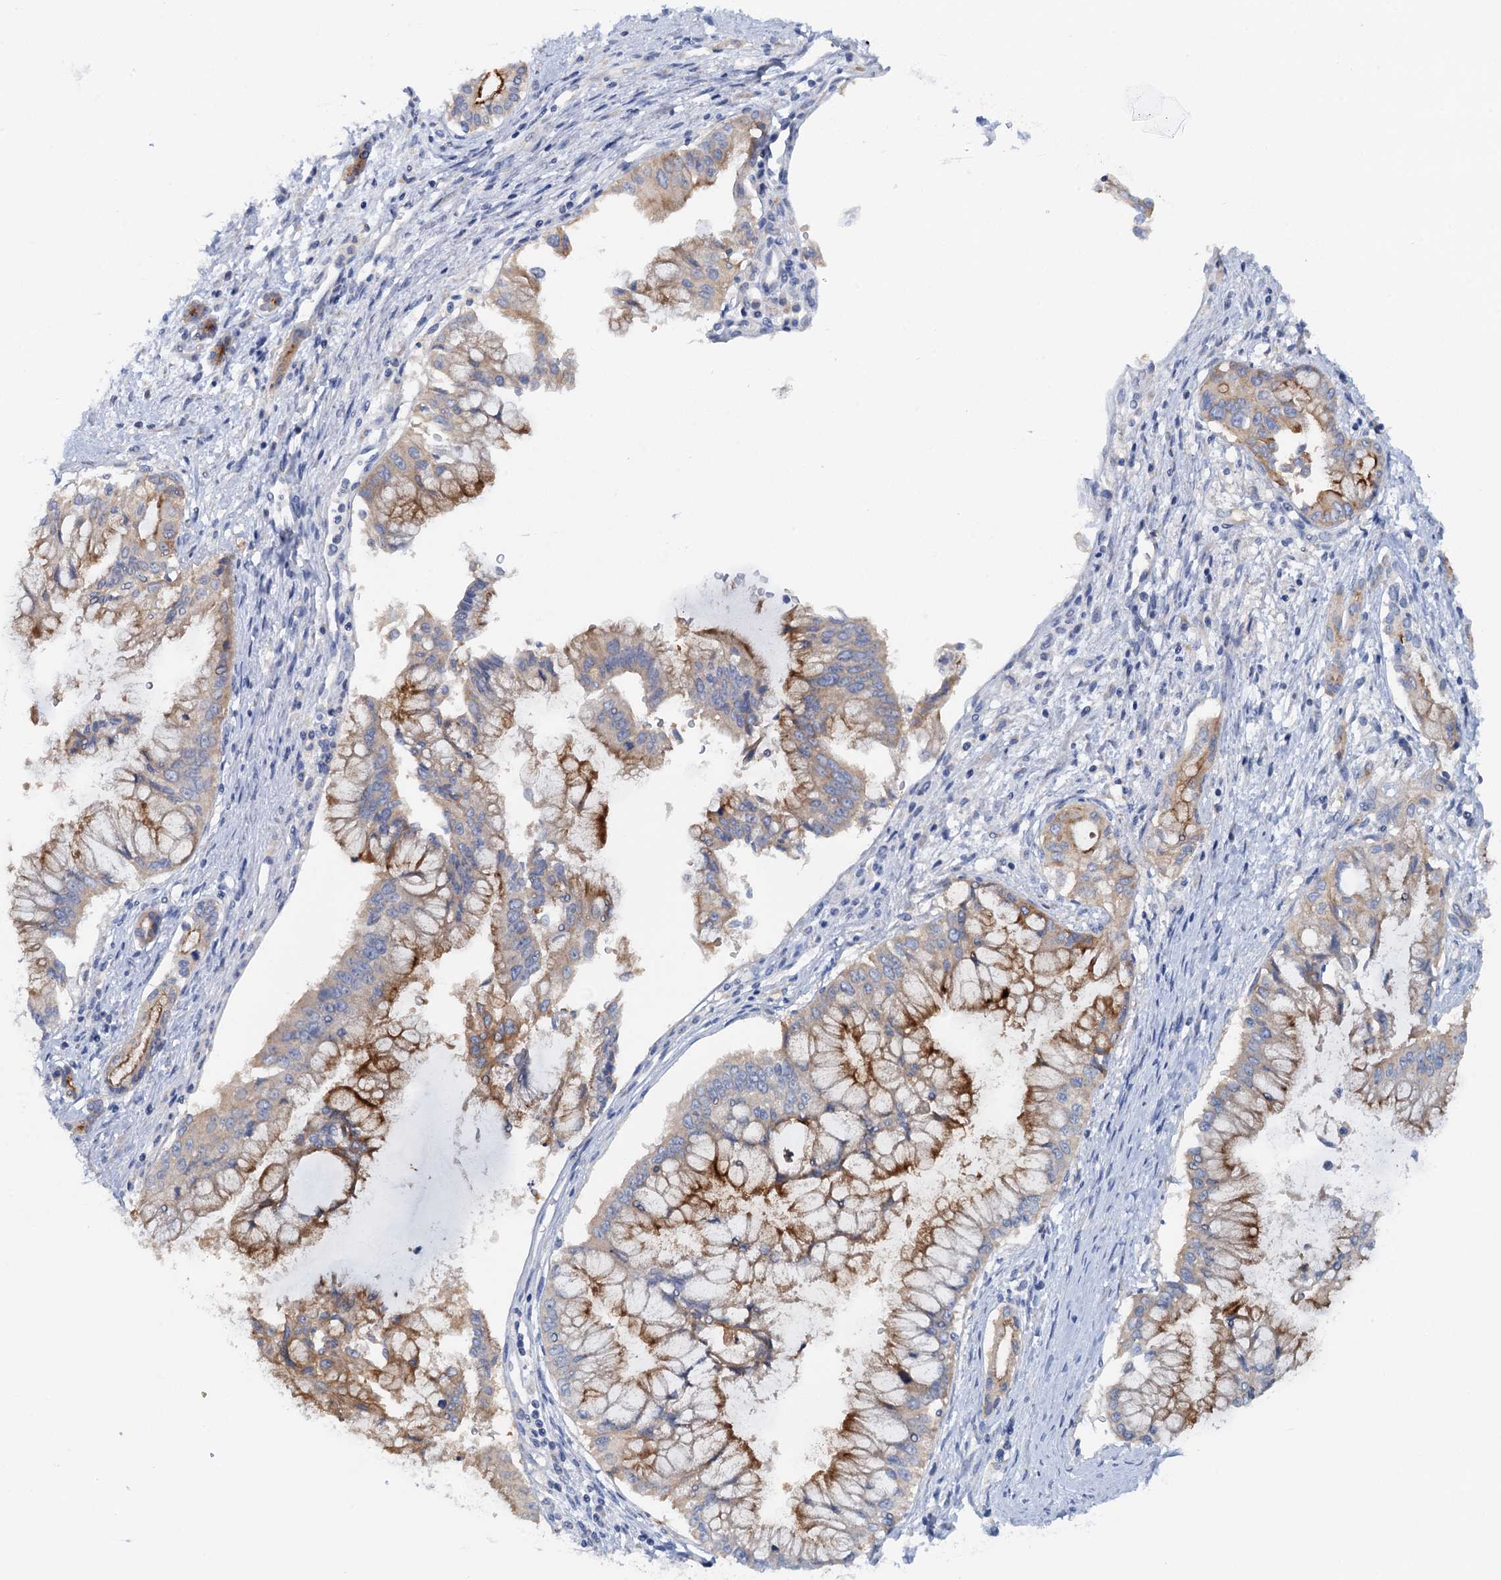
{"staining": {"intensity": "moderate", "quantity": ">75%", "location": "cytoplasmic/membranous"}, "tissue": "pancreatic cancer", "cell_type": "Tumor cells", "image_type": "cancer", "snomed": [{"axis": "morphology", "description": "Adenocarcinoma, NOS"}, {"axis": "topography", "description": "Pancreas"}], "caption": "An image of human pancreatic cancer stained for a protein shows moderate cytoplasmic/membranous brown staining in tumor cells.", "gene": "PLLP", "patient": {"sex": "male", "age": 46}}